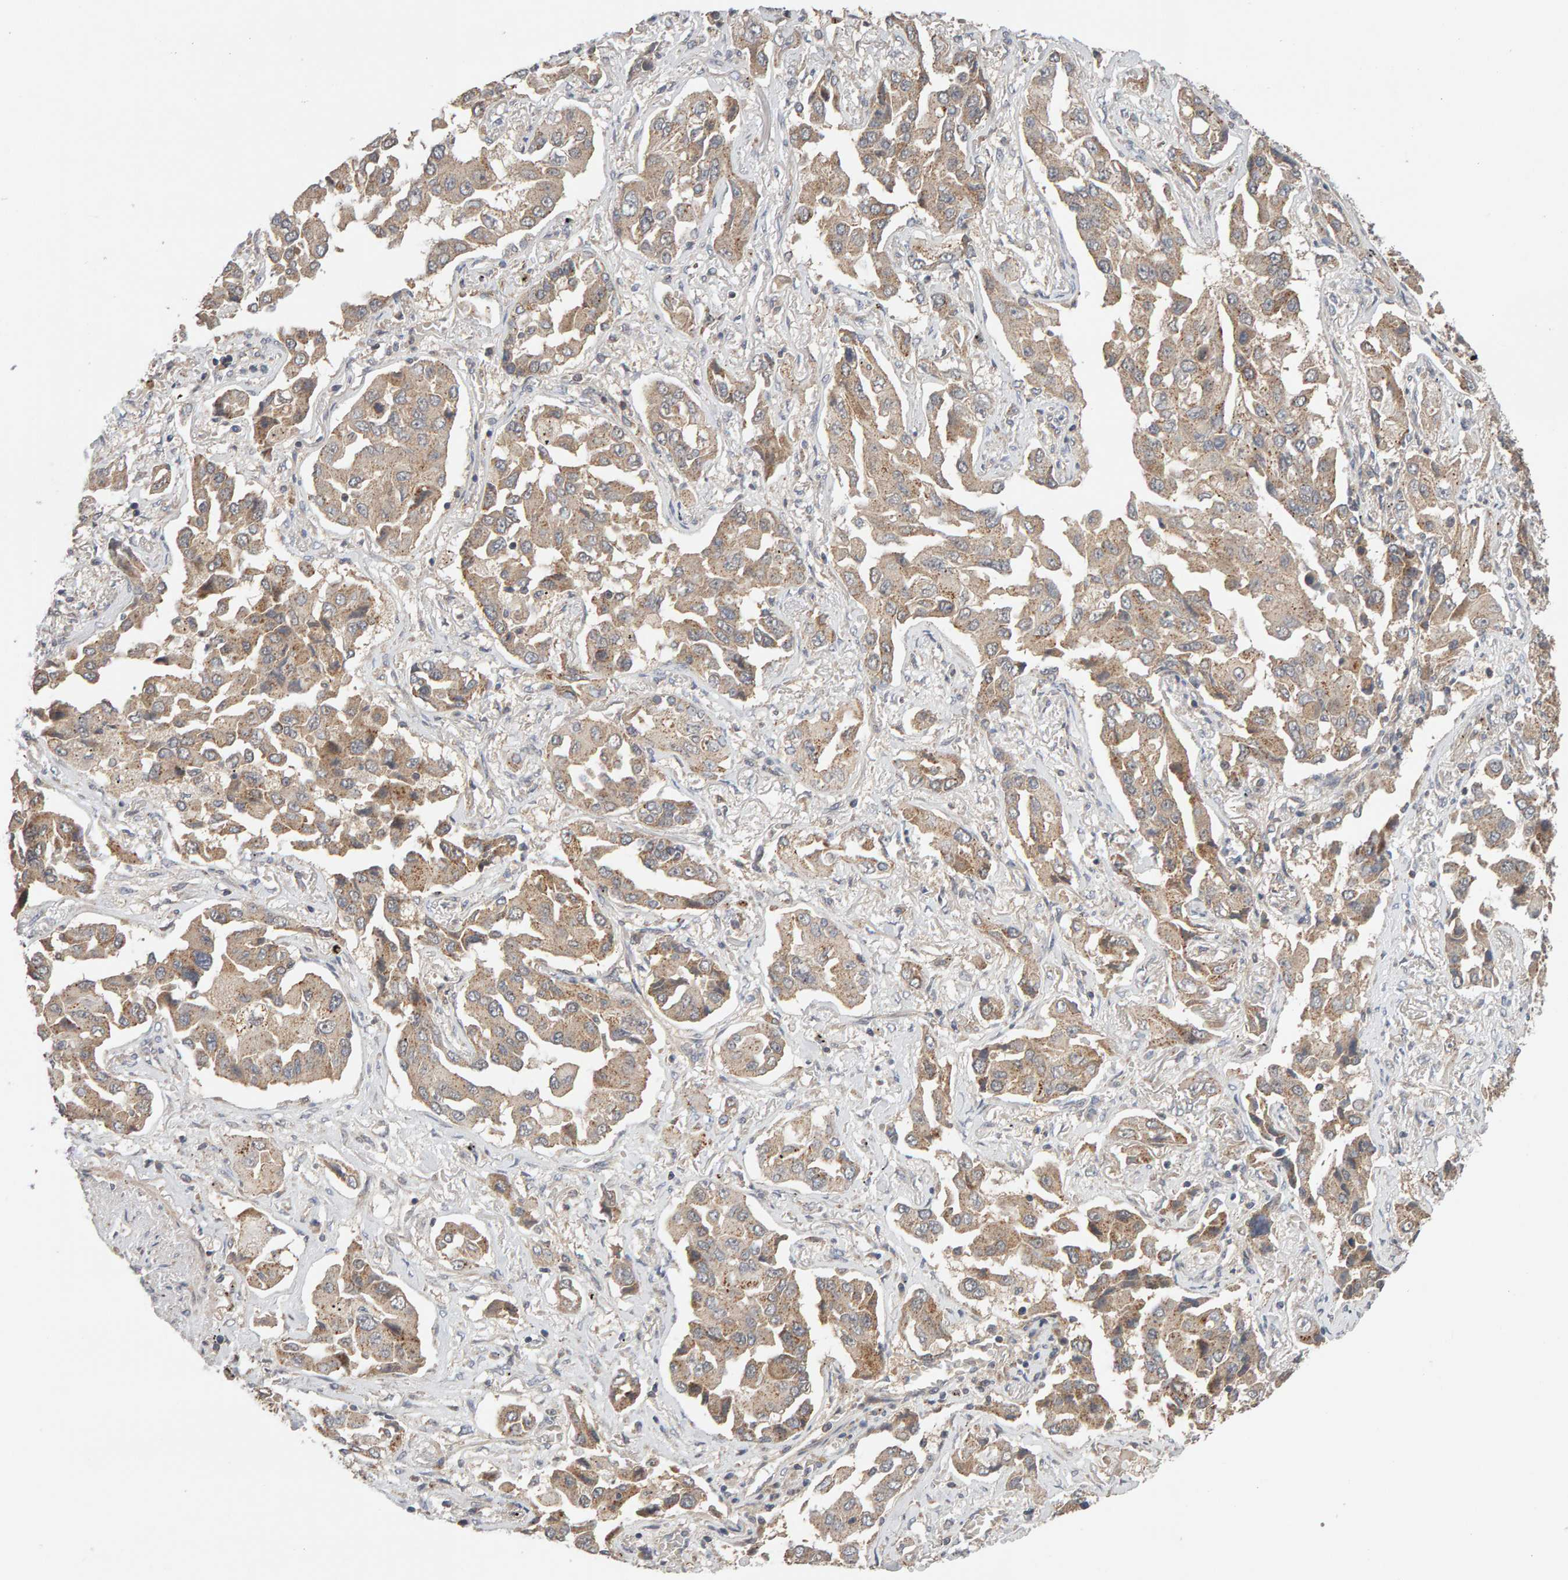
{"staining": {"intensity": "weak", "quantity": ">75%", "location": "cytoplasmic/membranous"}, "tissue": "lung cancer", "cell_type": "Tumor cells", "image_type": "cancer", "snomed": [{"axis": "morphology", "description": "Adenocarcinoma, NOS"}, {"axis": "topography", "description": "Lung"}], "caption": "Lung cancer tissue displays weak cytoplasmic/membranous staining in approximately >75% of tumor cells, visualized by immunohistochemistry. The protein of interest is shown in brown color, while the nuclei are stained blue.", "gene": "DNAJC7", "patient": {"sex": "female", "age": 65}}